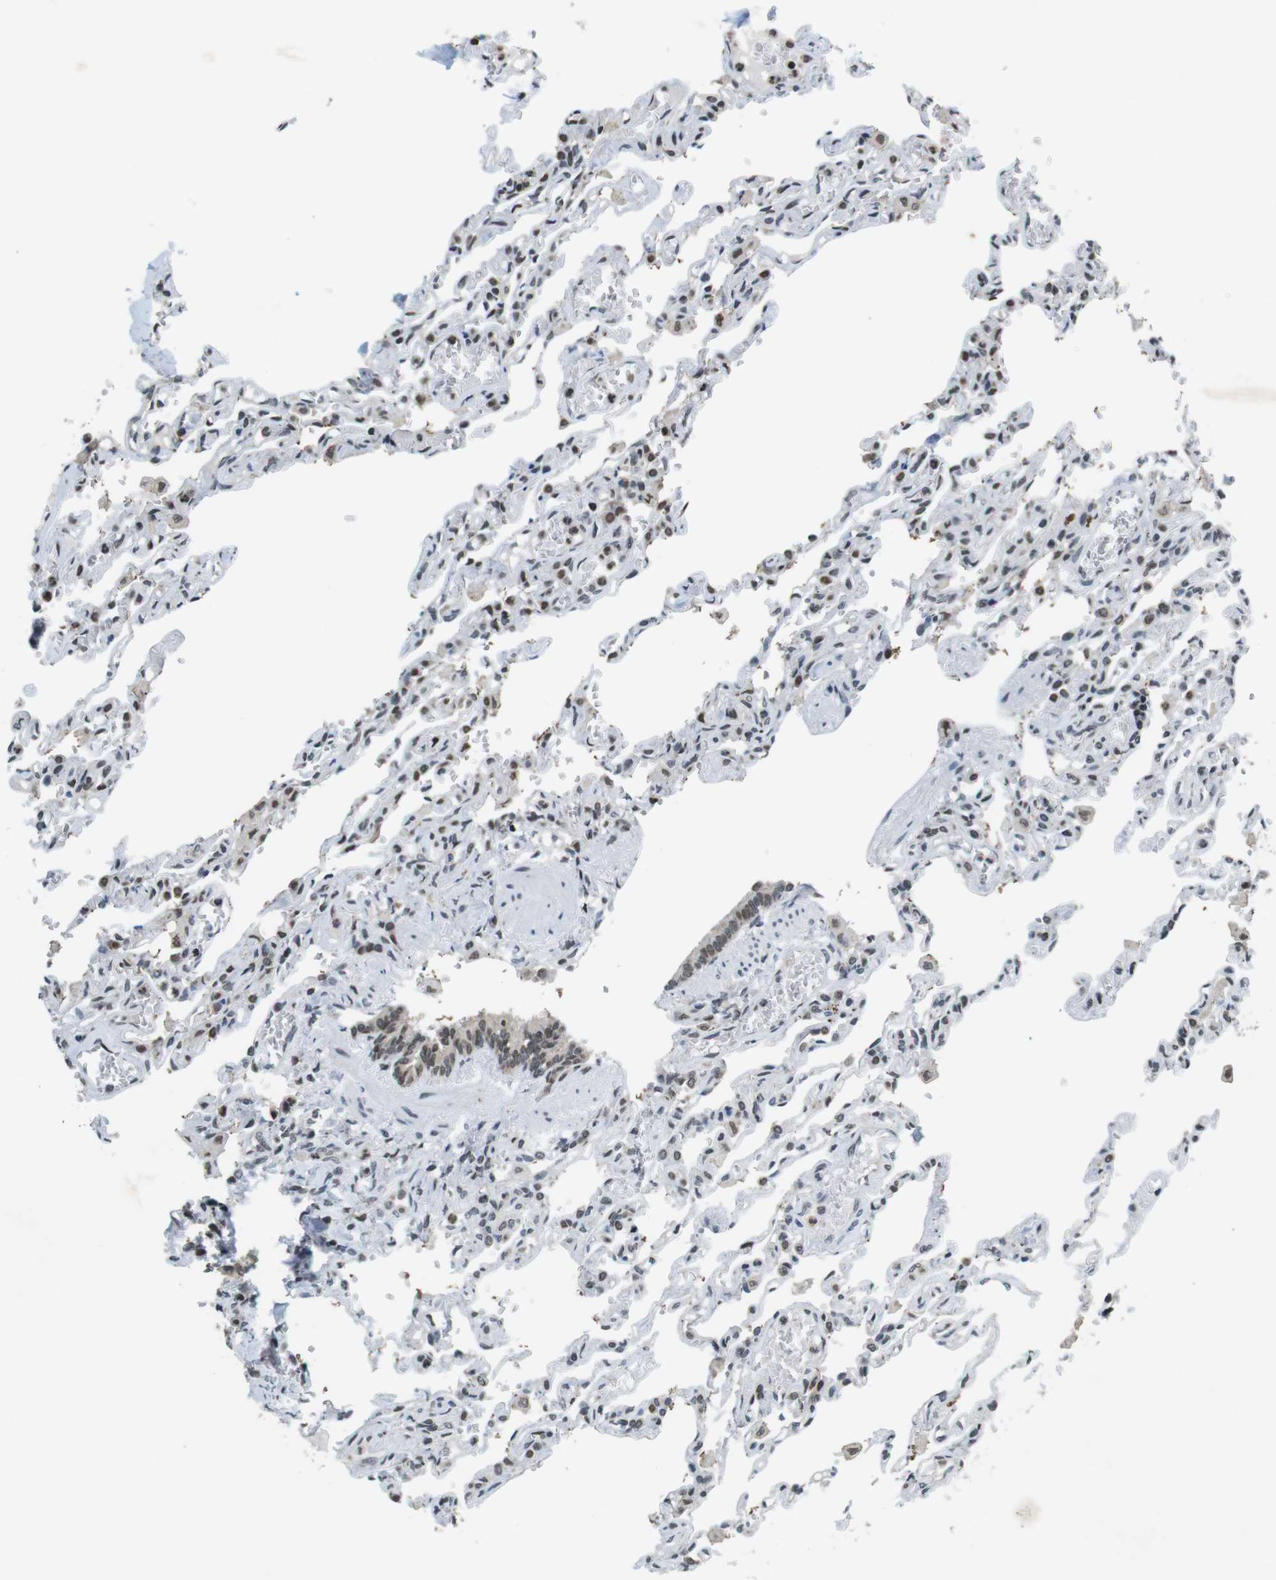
{"staining": {"intensity": "weak", "quantity": "25%-75%", "location": "nuclear"}, "tissue": "lung", "cell_type": "Alveolar cells", "image_type": "normal", "snomed": [{"axis": "morphology", "description": "Normal tissue, NOS"}, {"axis": "topography", "description": "Lung"}], "caption": "The image displays staining of benign lung, revealing weak nuclear protein positivity (brown color) within alveolar cells.", "gene": "NEK4", "patient": {"sex": "male", "age": 21}}